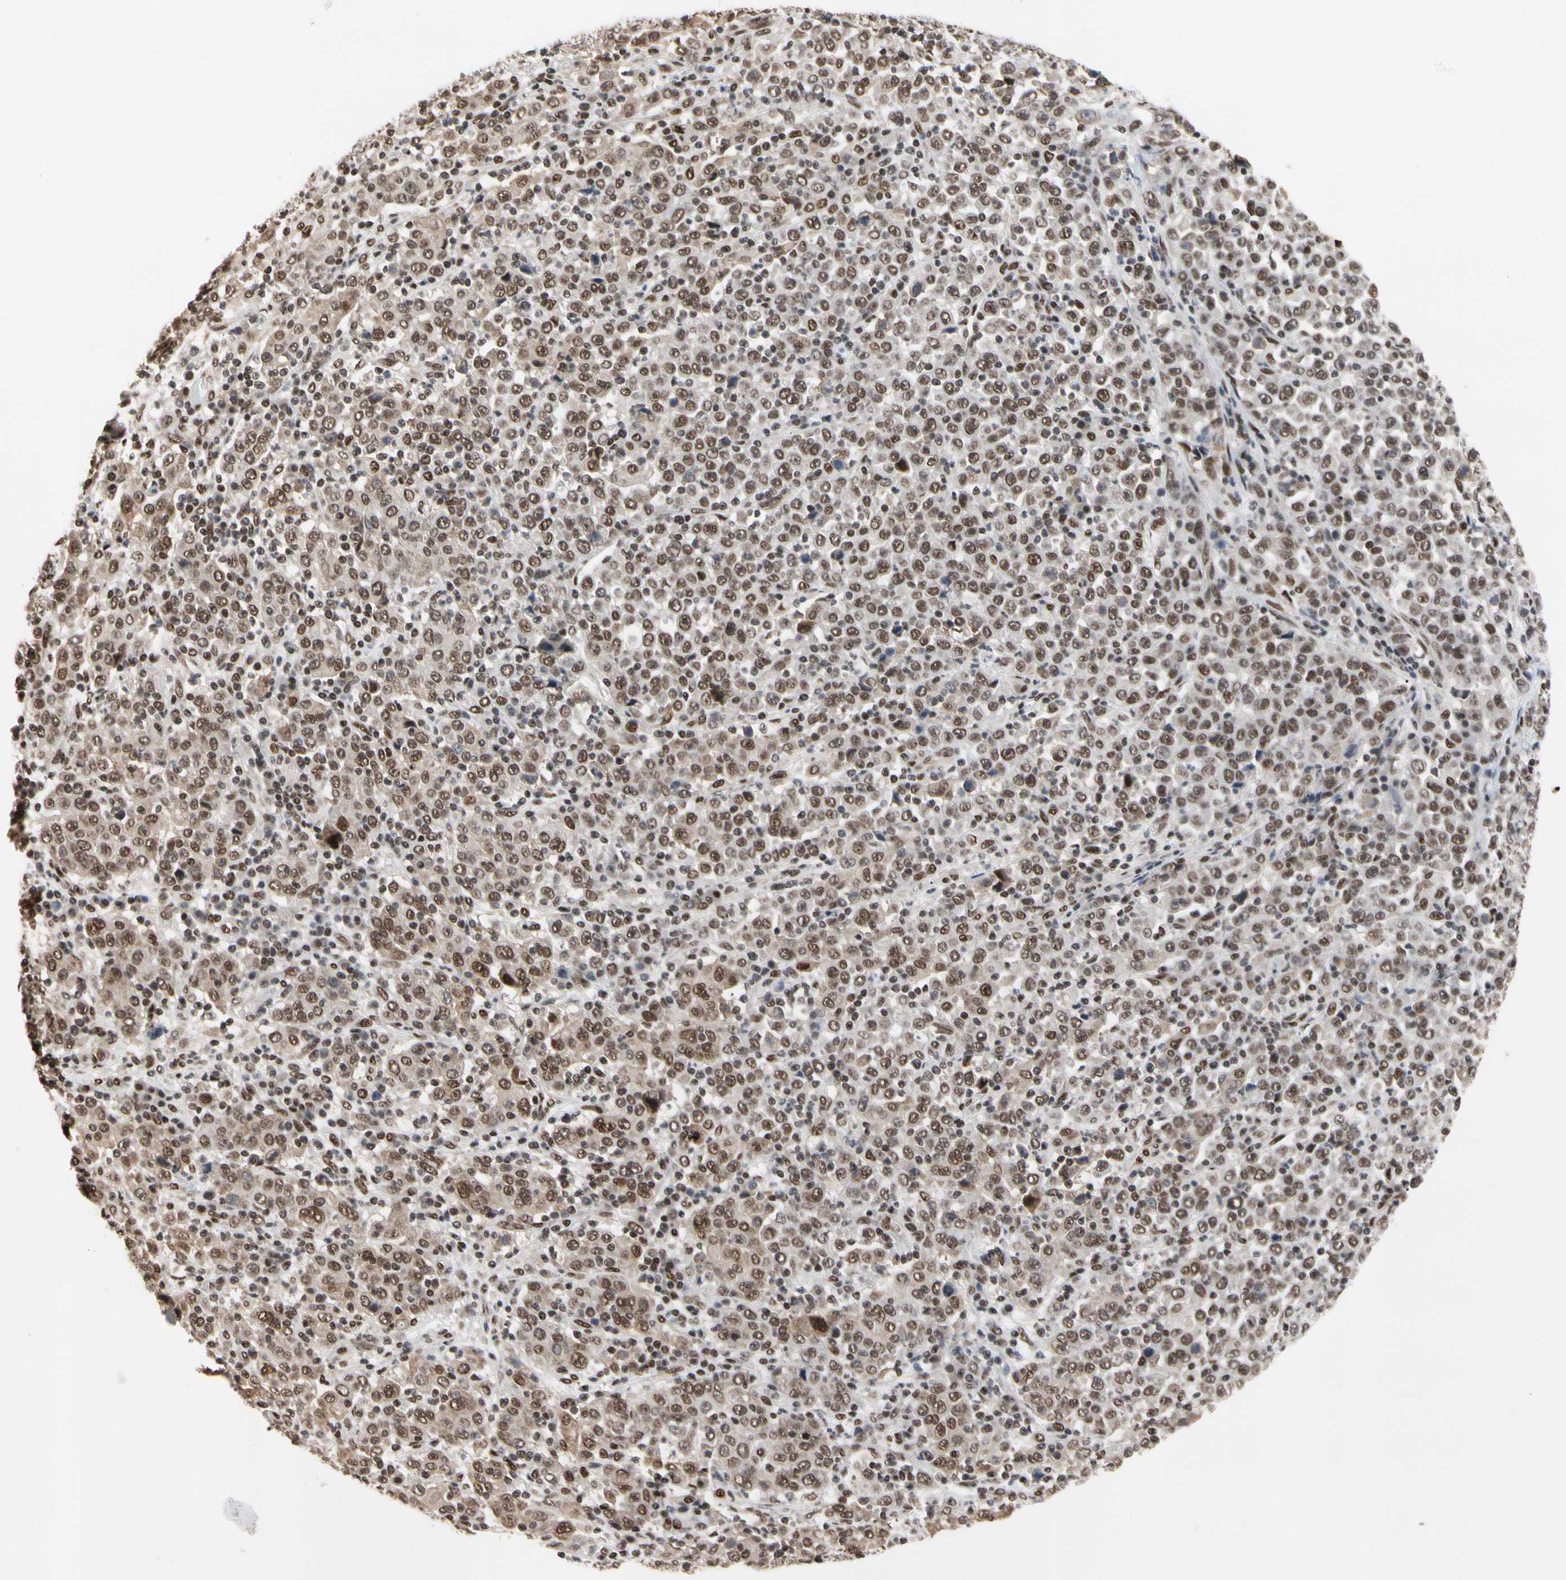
{"staining": {"intensity": "moderate", "quantity": ">75%", "location": "nuclear"}, "tissue": "stomach cancer", "cell_type": "Tumor cells", "image_type": "cancer", "snomed": [{"axis": "morphology", "description": "Normal tissue, NOS"}, {"axis": "morphology", "description": "Adenocarcinoma, NOS"}, {"axis": "topography", "description": "Stomach, upper"}, {"axis": "topography", "description": "Stomach"}], "caption": "Immunohistochemistry (IHC) staining of stomach cancer (adenocarcinoma), which displays medium levels of moderate nuclear expression in about >75% of tumor cells indicating moderate nuclear protein positivity. The staining was performed using DAB (brown) for protein detection and nuclei were counterstained in hematoxylin (blue).", "gene": "FAM98B", "patient": {"sex": "male", "age": 59}}